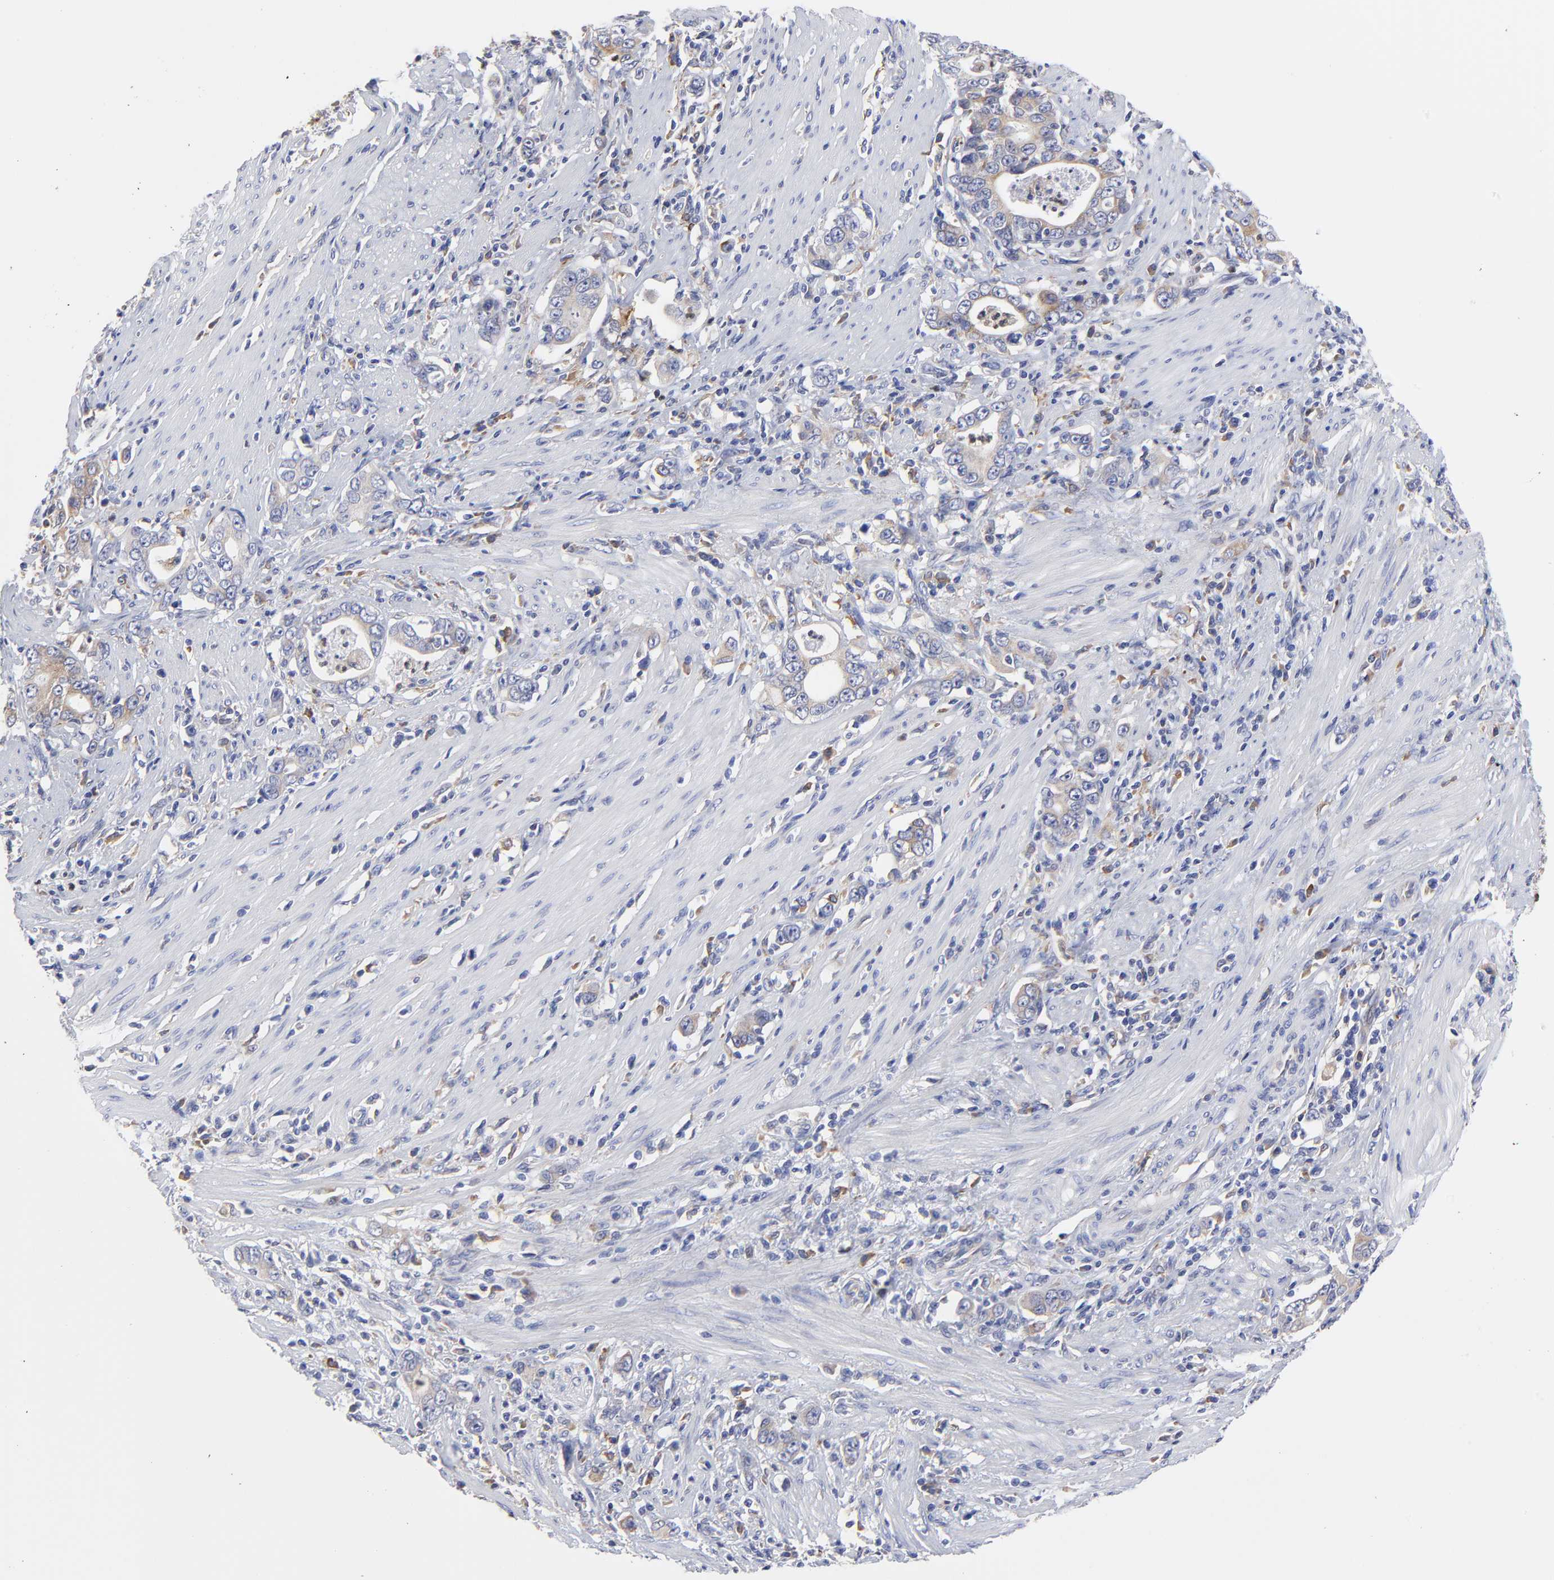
{"staining": {"intensity": "moderate", "quantity": "25%-75%", "location": "cytoplasmic/membranous"}, "tissue": "stomach cancer", "cell_type": "Tumor cells", "image_type": "cancer", "snomed": [{"axis": "morphology", "description": "Adenocarcinoma, NOS"}, {"axis": "topography", "description": "Stomach, lower"}], "caption": "Stomach cancer (adenocarcinoma) tissue exhibits moderate cytoplasmic/membranous positivity in approximately 25%-75% of tumor cells, visualized by immunohistochemistry.", "gene": "MOSPD2", "patient": {"sex": "female", "age": 72}}